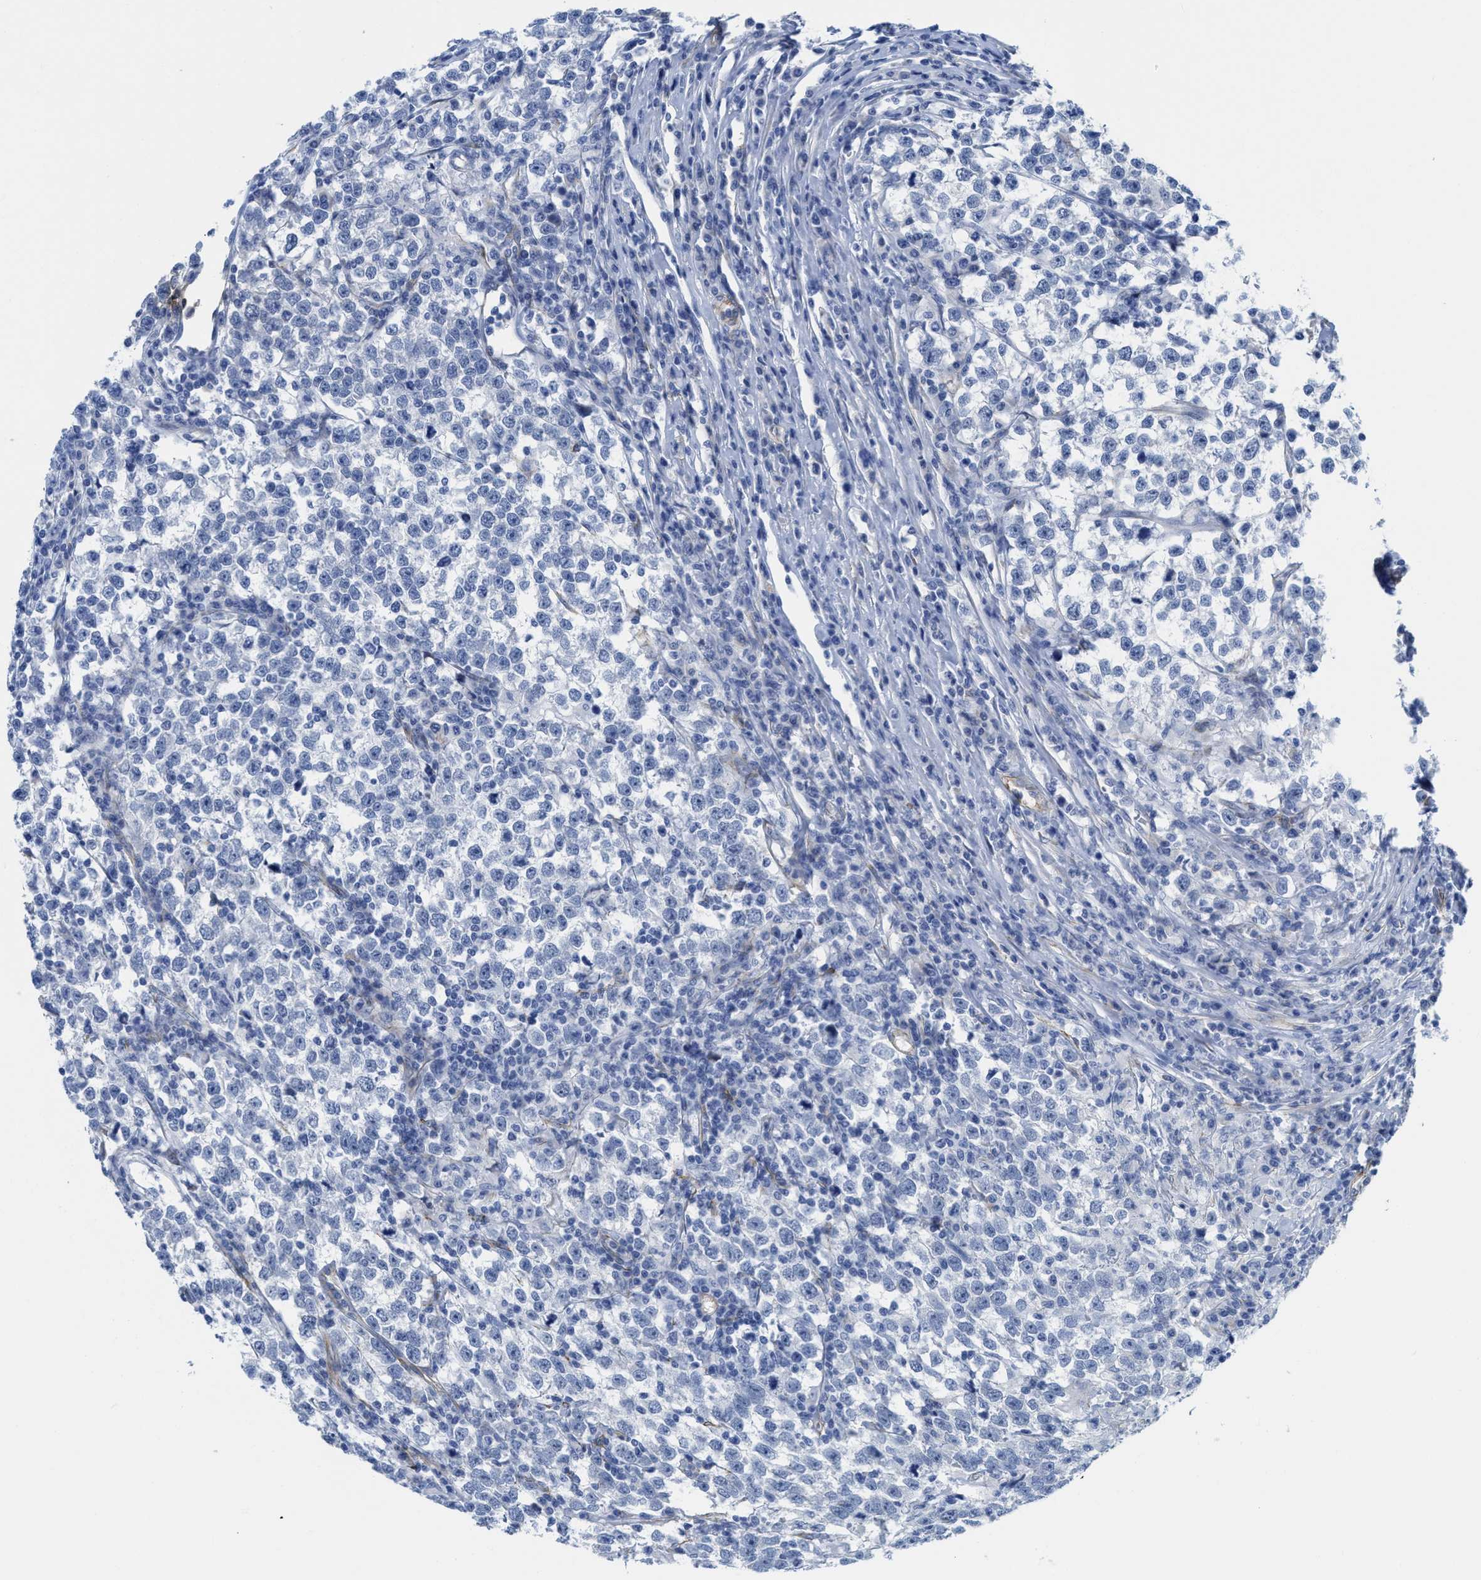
{"staining": {"intensity": "negative", "quantity": "none", "location": "none"}, "tissue": "testis cancer", "cell_type": "Tumor cells", "image_type": "cancer", "snomed": [{"axis": "morphology", "description": "Normal tissue, NOS"}, {"axis": "morphology", "description": "Seminoma, NOS"}, {"axis": "topography", "description": "Testis"}], "caption": "This is an immunohistochemistry photomicrograph of testis seminoma. There is no staining in tumor cells.", "gene": "TUB", "patient": {"sex": "male", "age": 43}}